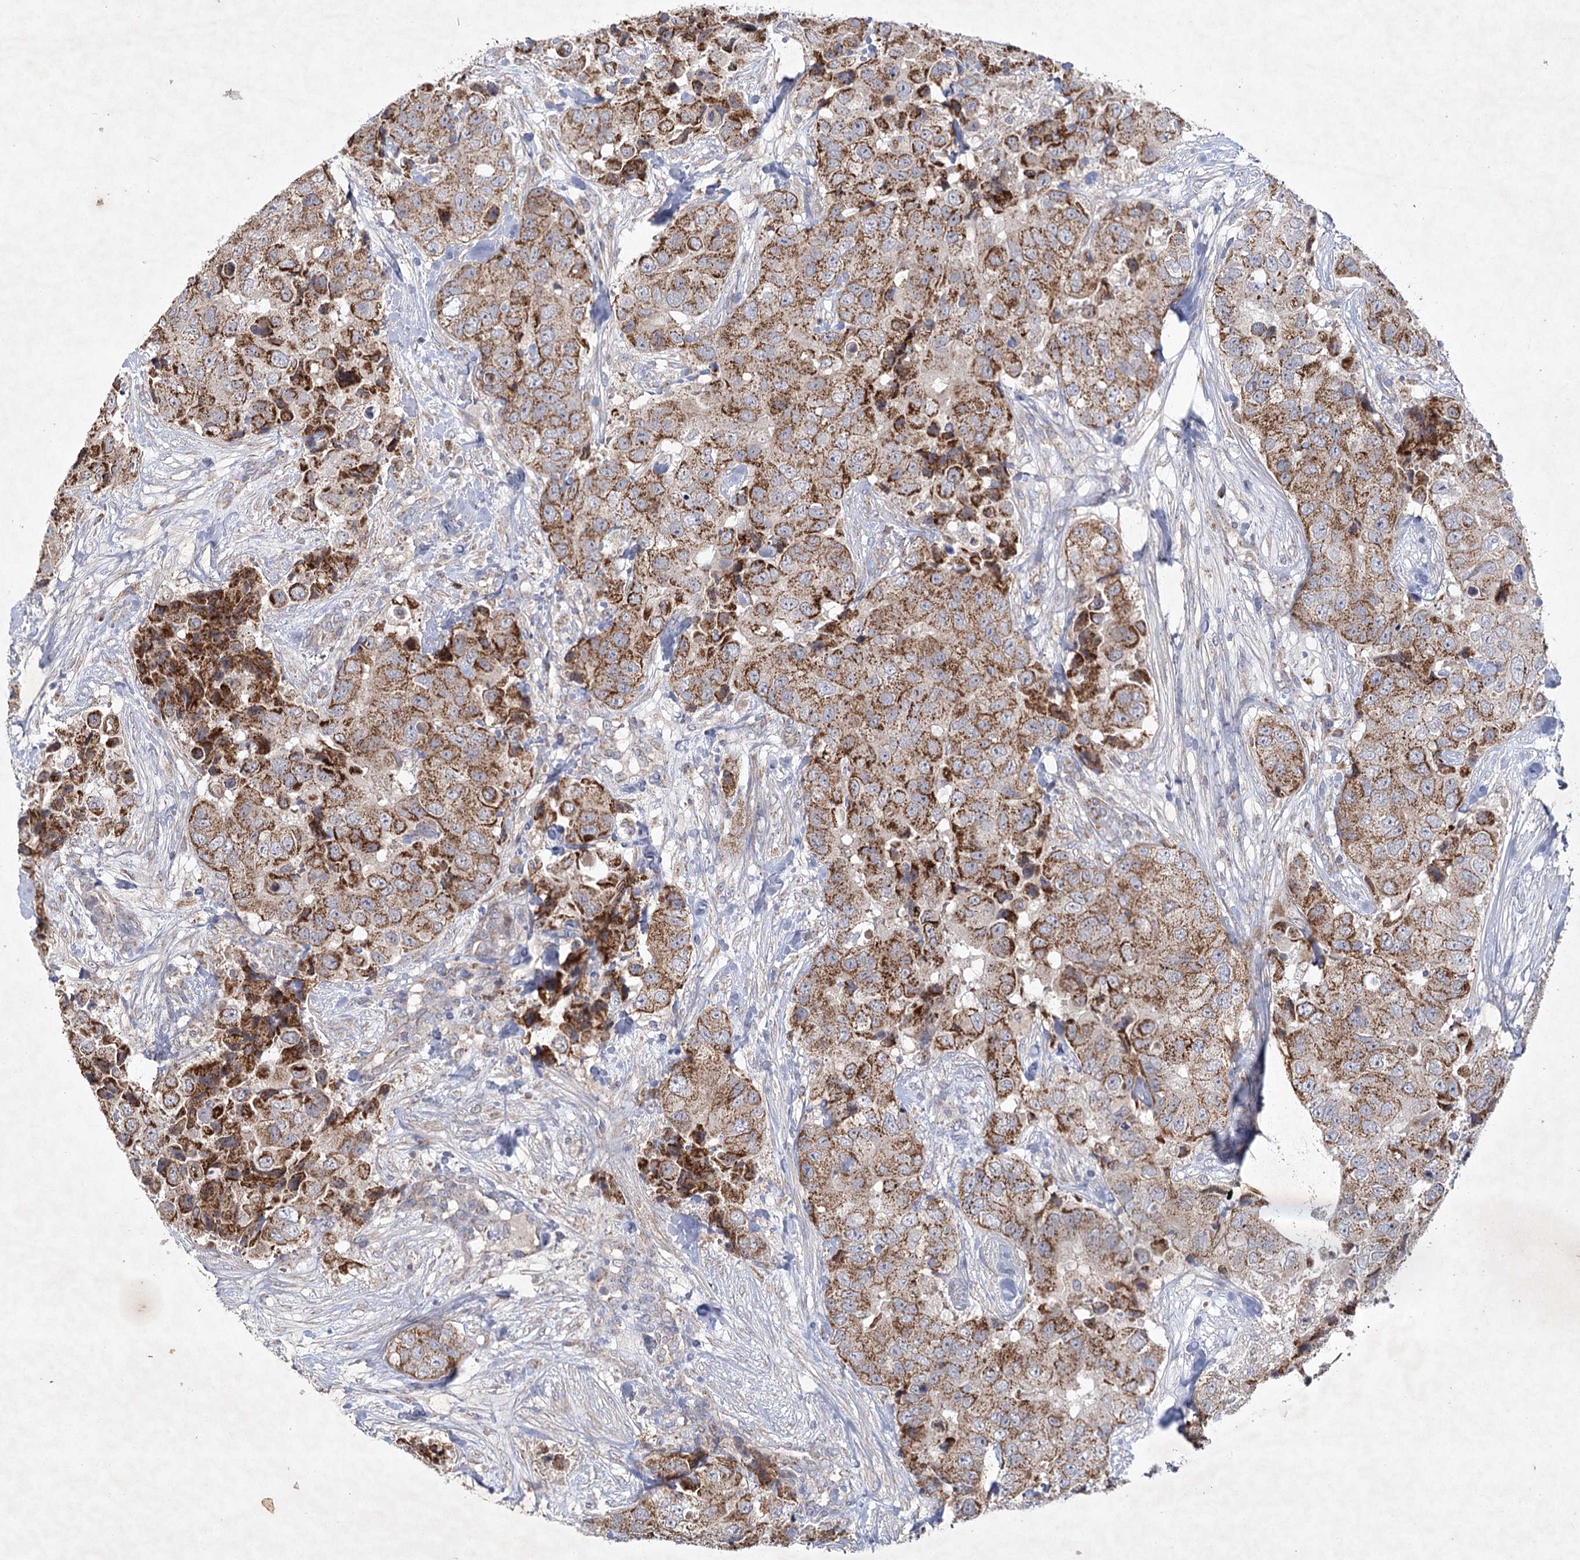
{"staining": {"intensity": "strong", "quantity": ">75%", "location": "cytoplasmic/membranous"}, "tissue": "breast cancer", "cell_type": "Tumor cells", "image_type": "cancer", "snomed": [{"axis": "morphology", "description": "Duct carcinoma"}, {"axis": "topography", "description": "Breast"}], "caption": "Immunohistochemical staining of human infiltrating ductal carcinoma (breast) demonstrates high levels of strong cytoplasmic/membranous protein staining in approximately >75% of tumor cells.", "gene": "MRPL44", "patient": {"sex": "female", "age": 62}}